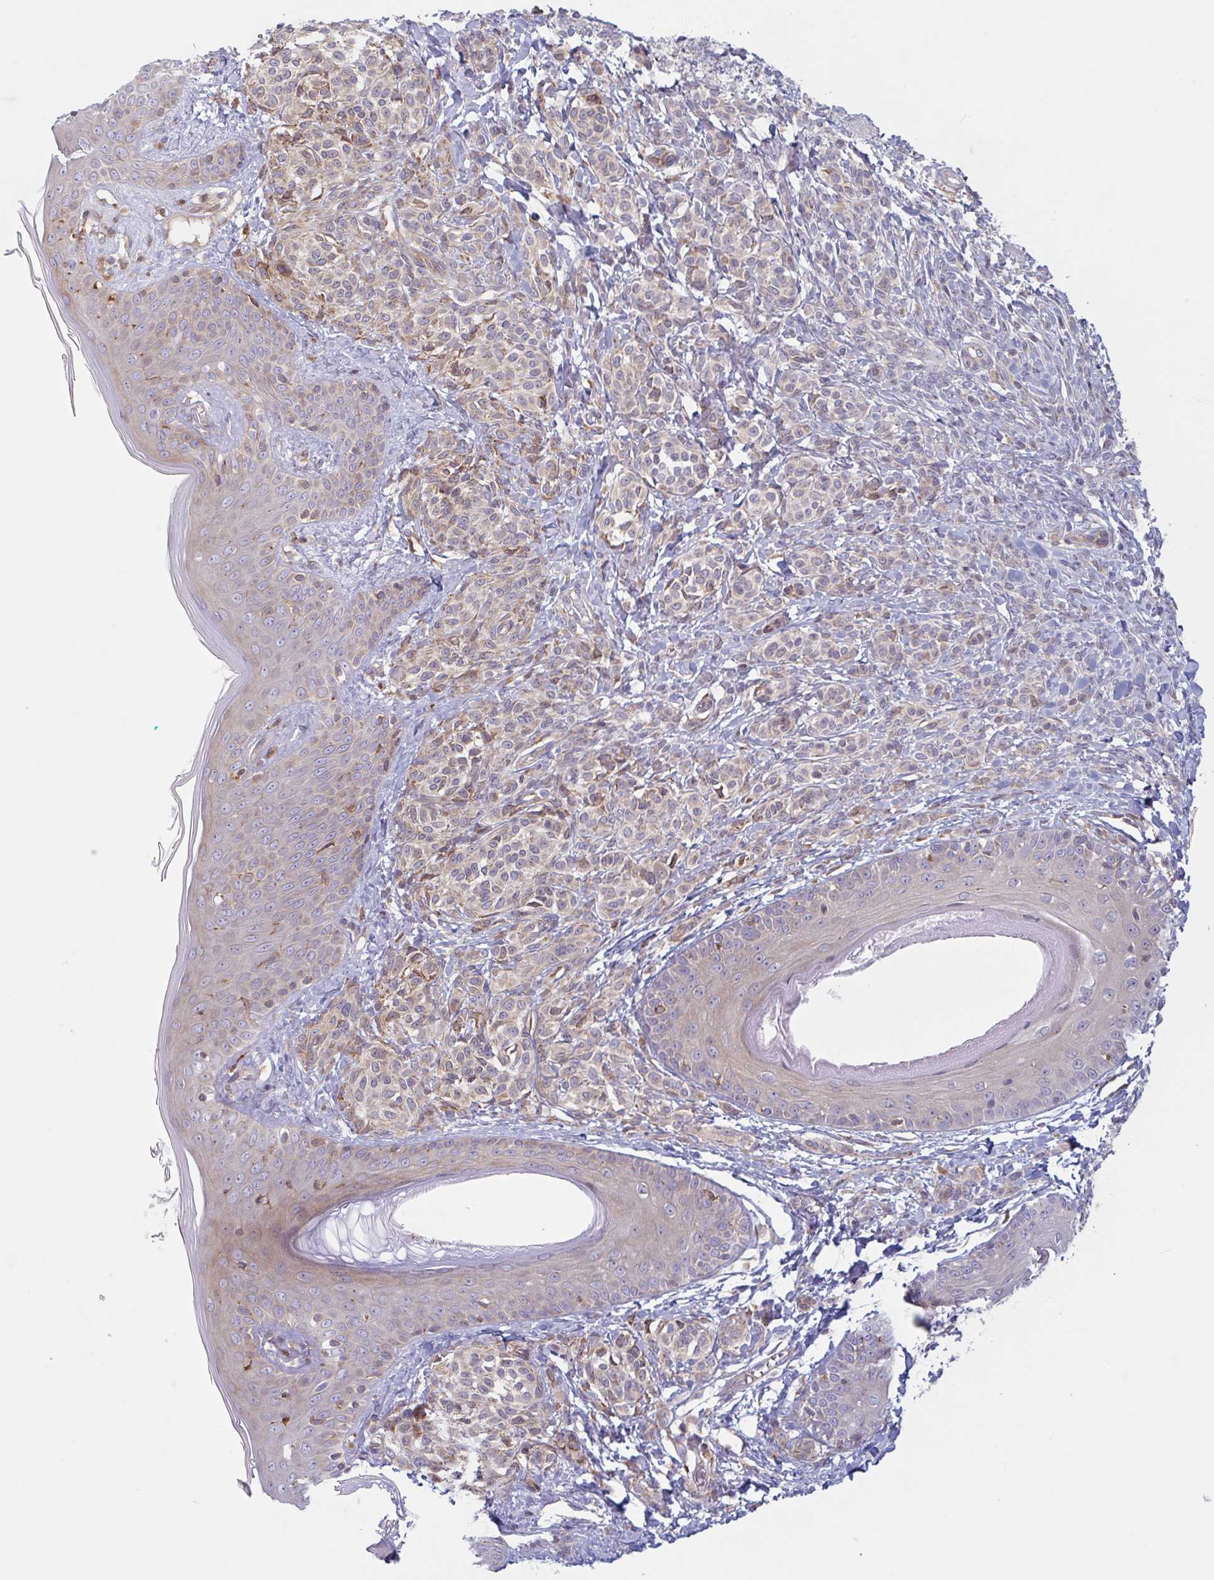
{"staining": {"intensity": "moderate", "quantity": "<25%", "location": "cytoplasmic/membranous"}, "tissue": "skin", "cell_type": "Fibroblasts", "image_type": "normal", "snomed": [{"axis": "morphology", "description": "Normal tissue, NOS"}, {"axis": "topography", "description": "Skin"}], "caption": "The photomicrograph demonstrates immunohistochemical staining of normal skin. There is moderate cytoplasmic/membranous expression is seen in about <25% of fibroblasts.", "gene": "RIT1", "patient": {"sex": "male", "age": 16}}